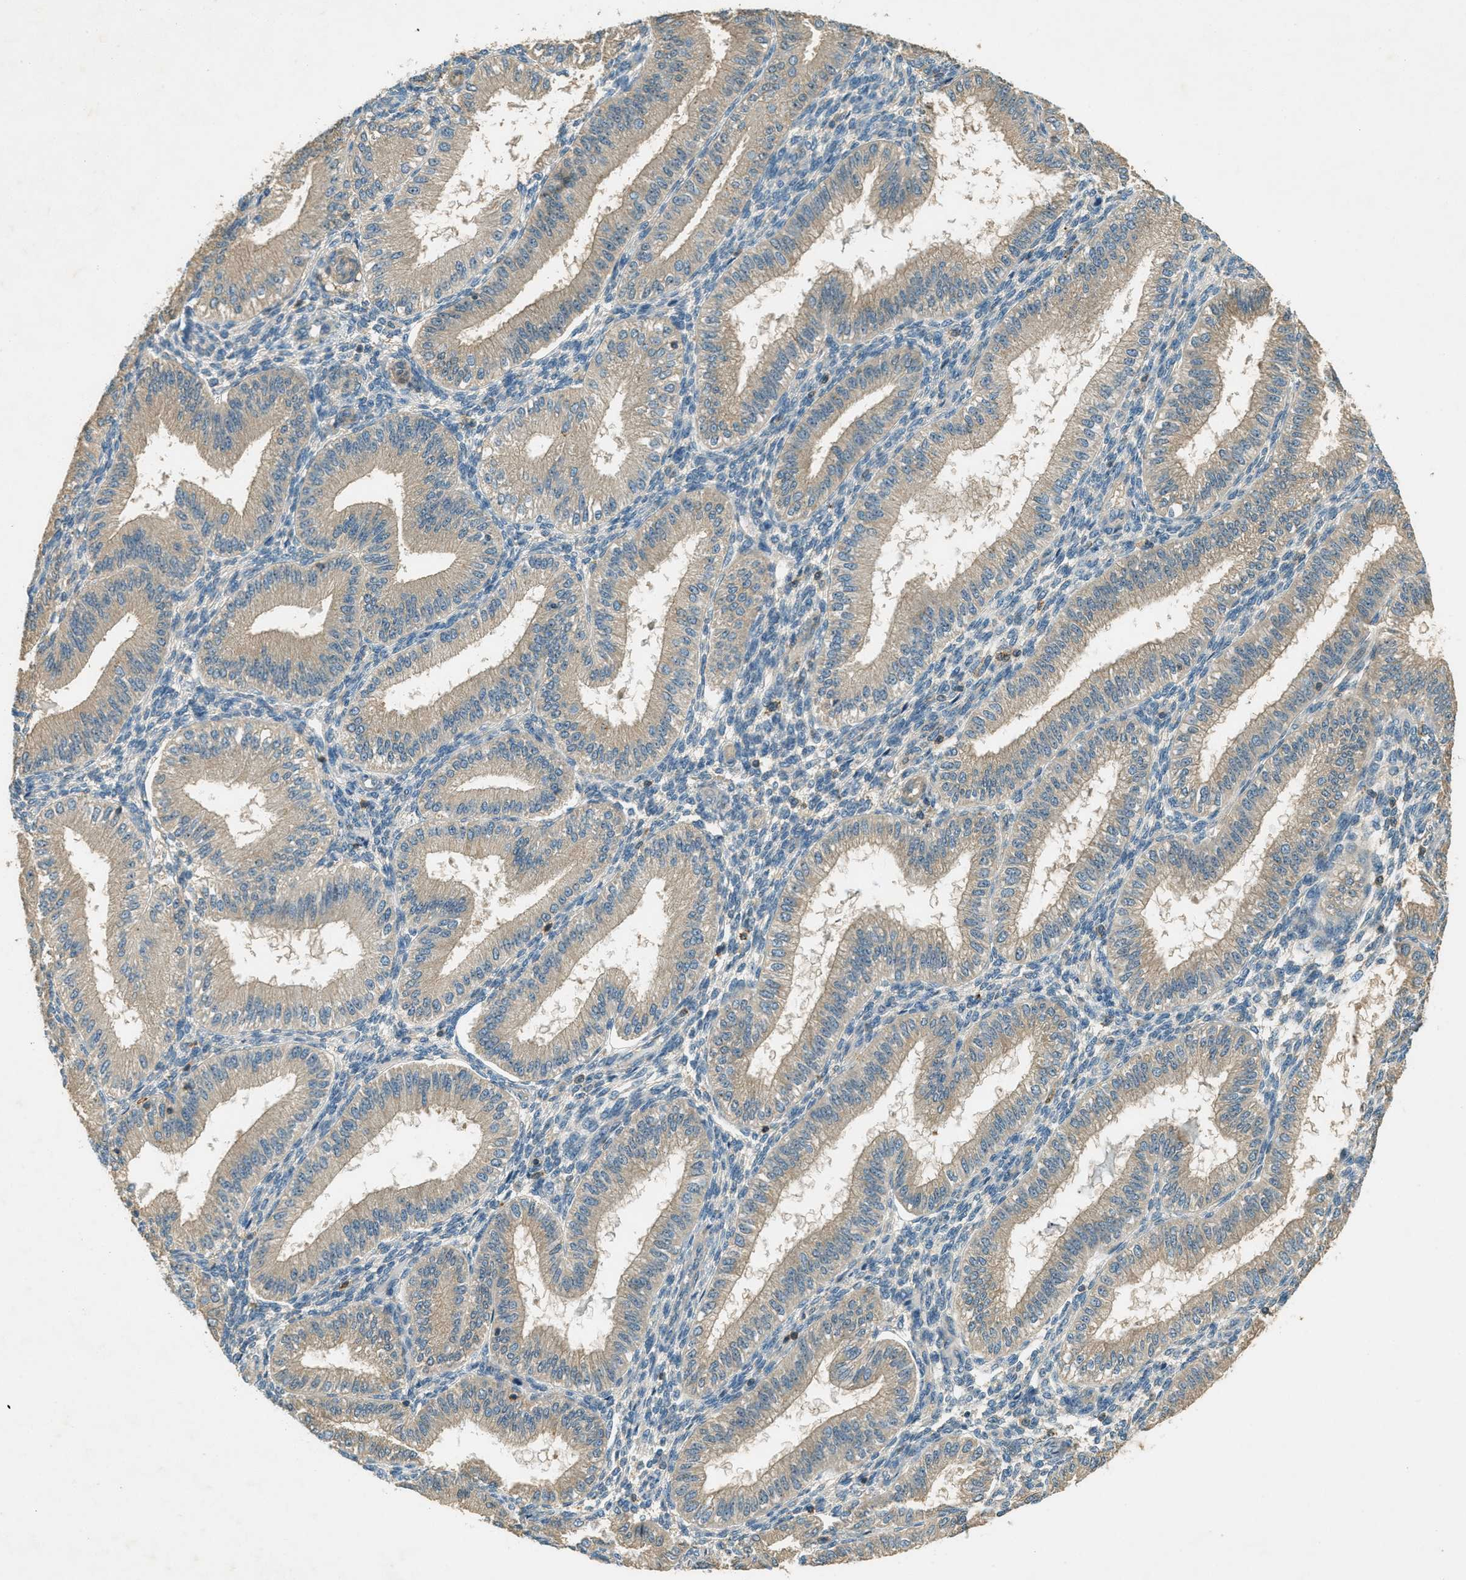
{"staining": {"intensity": "negative", "quantity": "none", "location": "none"}, "tissue": "endometrium", "cell_type": "Cells in endometrial stroma", "image_type": "normal", "snomed": [{"axis": "morphology", "description": "Normal tissue, NOS"}, {"axis": "topography", "description": "Endometrium"}], "caption": "This is an immunohistochemistry histopathology image of normal human endometrium. There is no expression in cells in endometrial stroma.", "gene": "NUDT4B", "patient": {"sex": "female", "age": 39}}